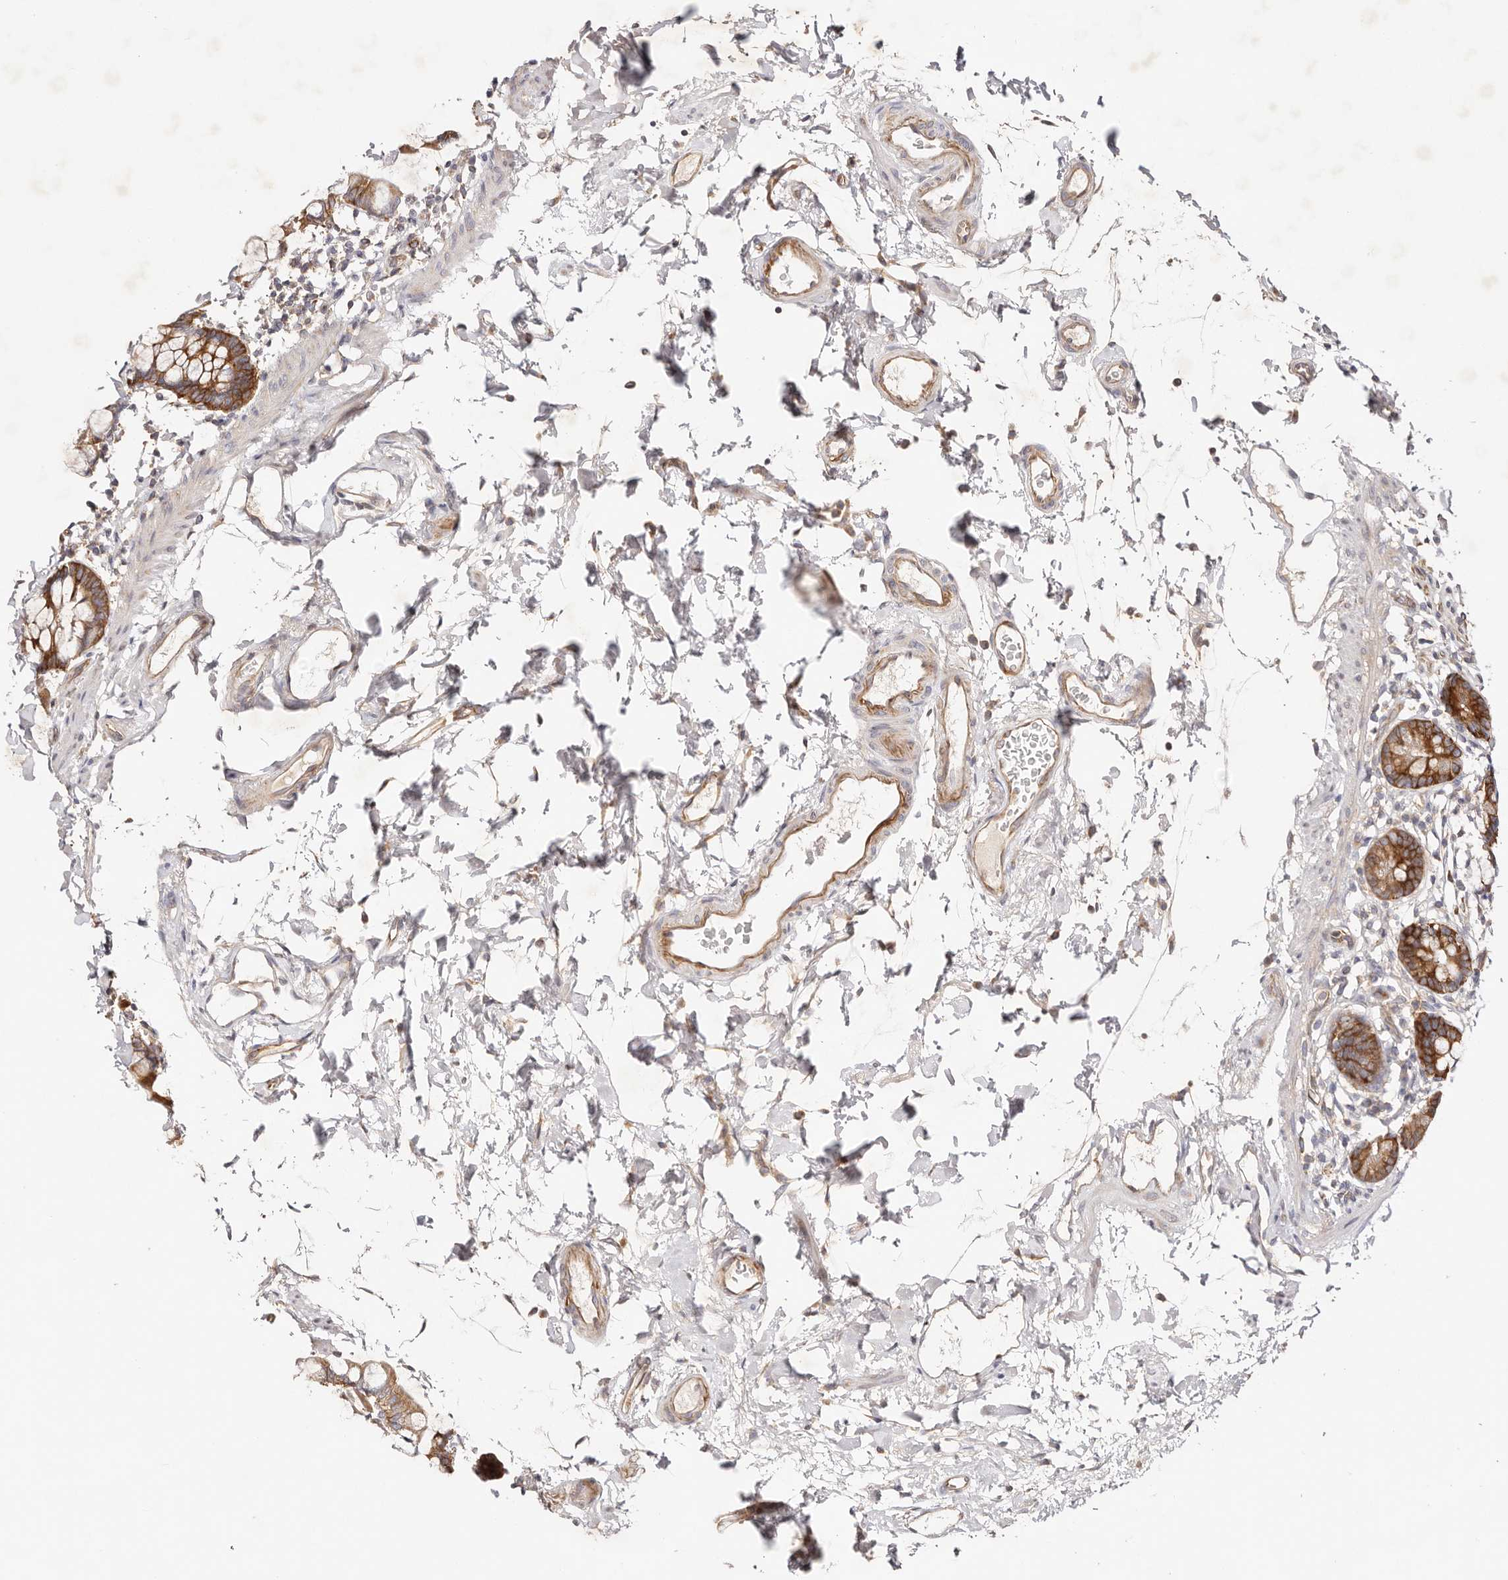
{"staining": {"intensity": "strong", "quantity": ">75%", "location": "cytoplasmic/membranous"}, "tissue": "small intestine", "cell_type": "Glandular cells", "image_type": "normal", "snomed": [{"axis": "morphology", "description": "Normal tissue, NOS"}, {"axis": "topography", "description": "Small intestine"}], "caption": "This image shows immunohistochemistry staining of normal small intestine, with high strong cytoplasmic/membranous staining in about >75% of glandular cells.", "gene": "GNA13", "patient": {"sex": "female", "age": 84}}